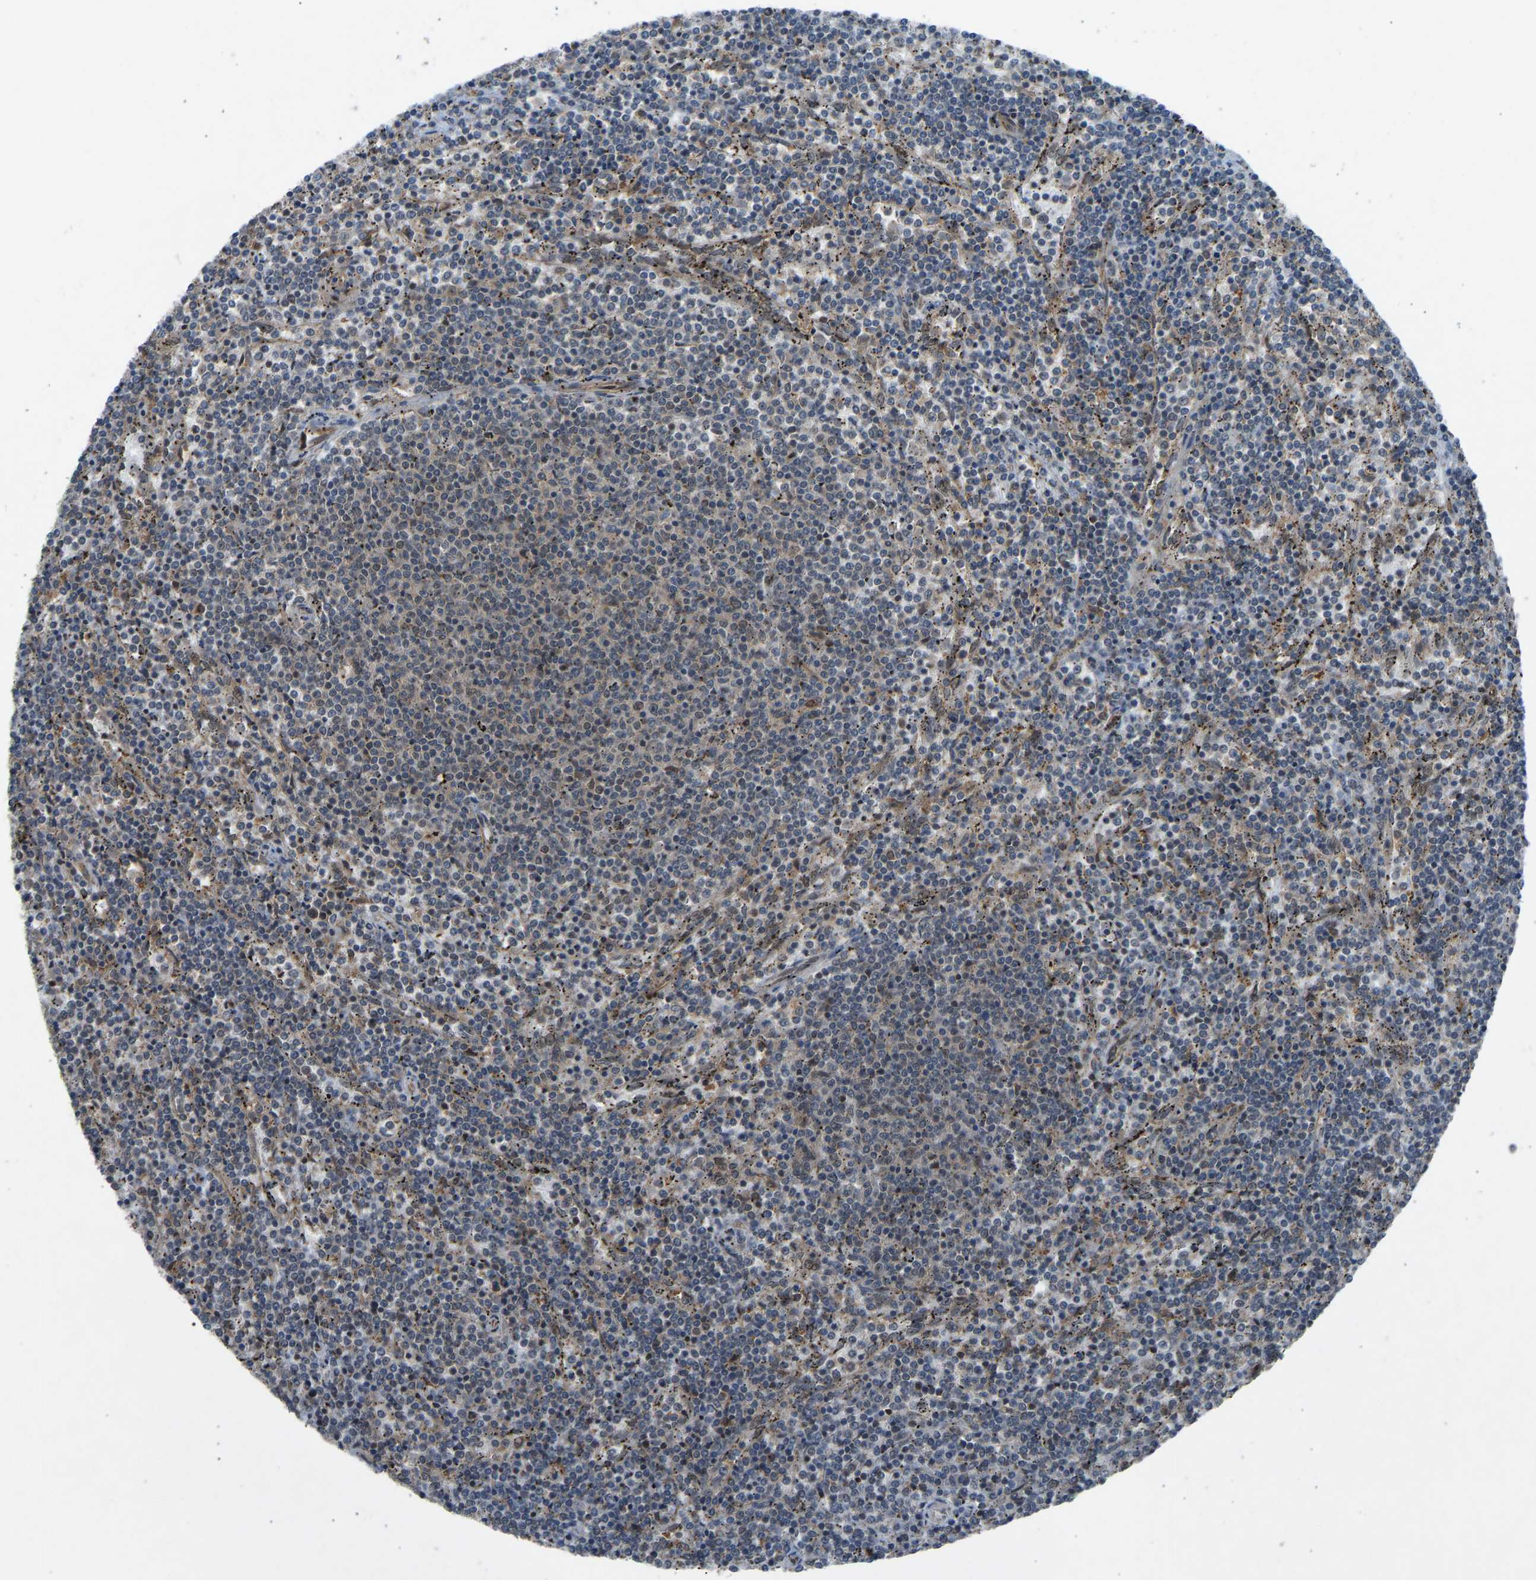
{"staining": {"intensity": "weak", "quantity": "25%-75%", "location": "cytoplasmic/membranous"}, "tissue": "lymphoma", "cell_type": "Tumor cells", "image_type": "cancer", "snomed": [{"axis": "morphology", "description": "Malignant lymphoma, non-Hodgkin's type, Low grade"}, {"axis": "topography", "description": "Spleen"}], "caption": "Immunohistochemical staining of lymphoma shows low levels of weak cytoplasmic/membranous protein expression in about 25%-75% of tumor cells.", "gene": "SLC43A1", "patient": {"sex": "female", "age": 50}}